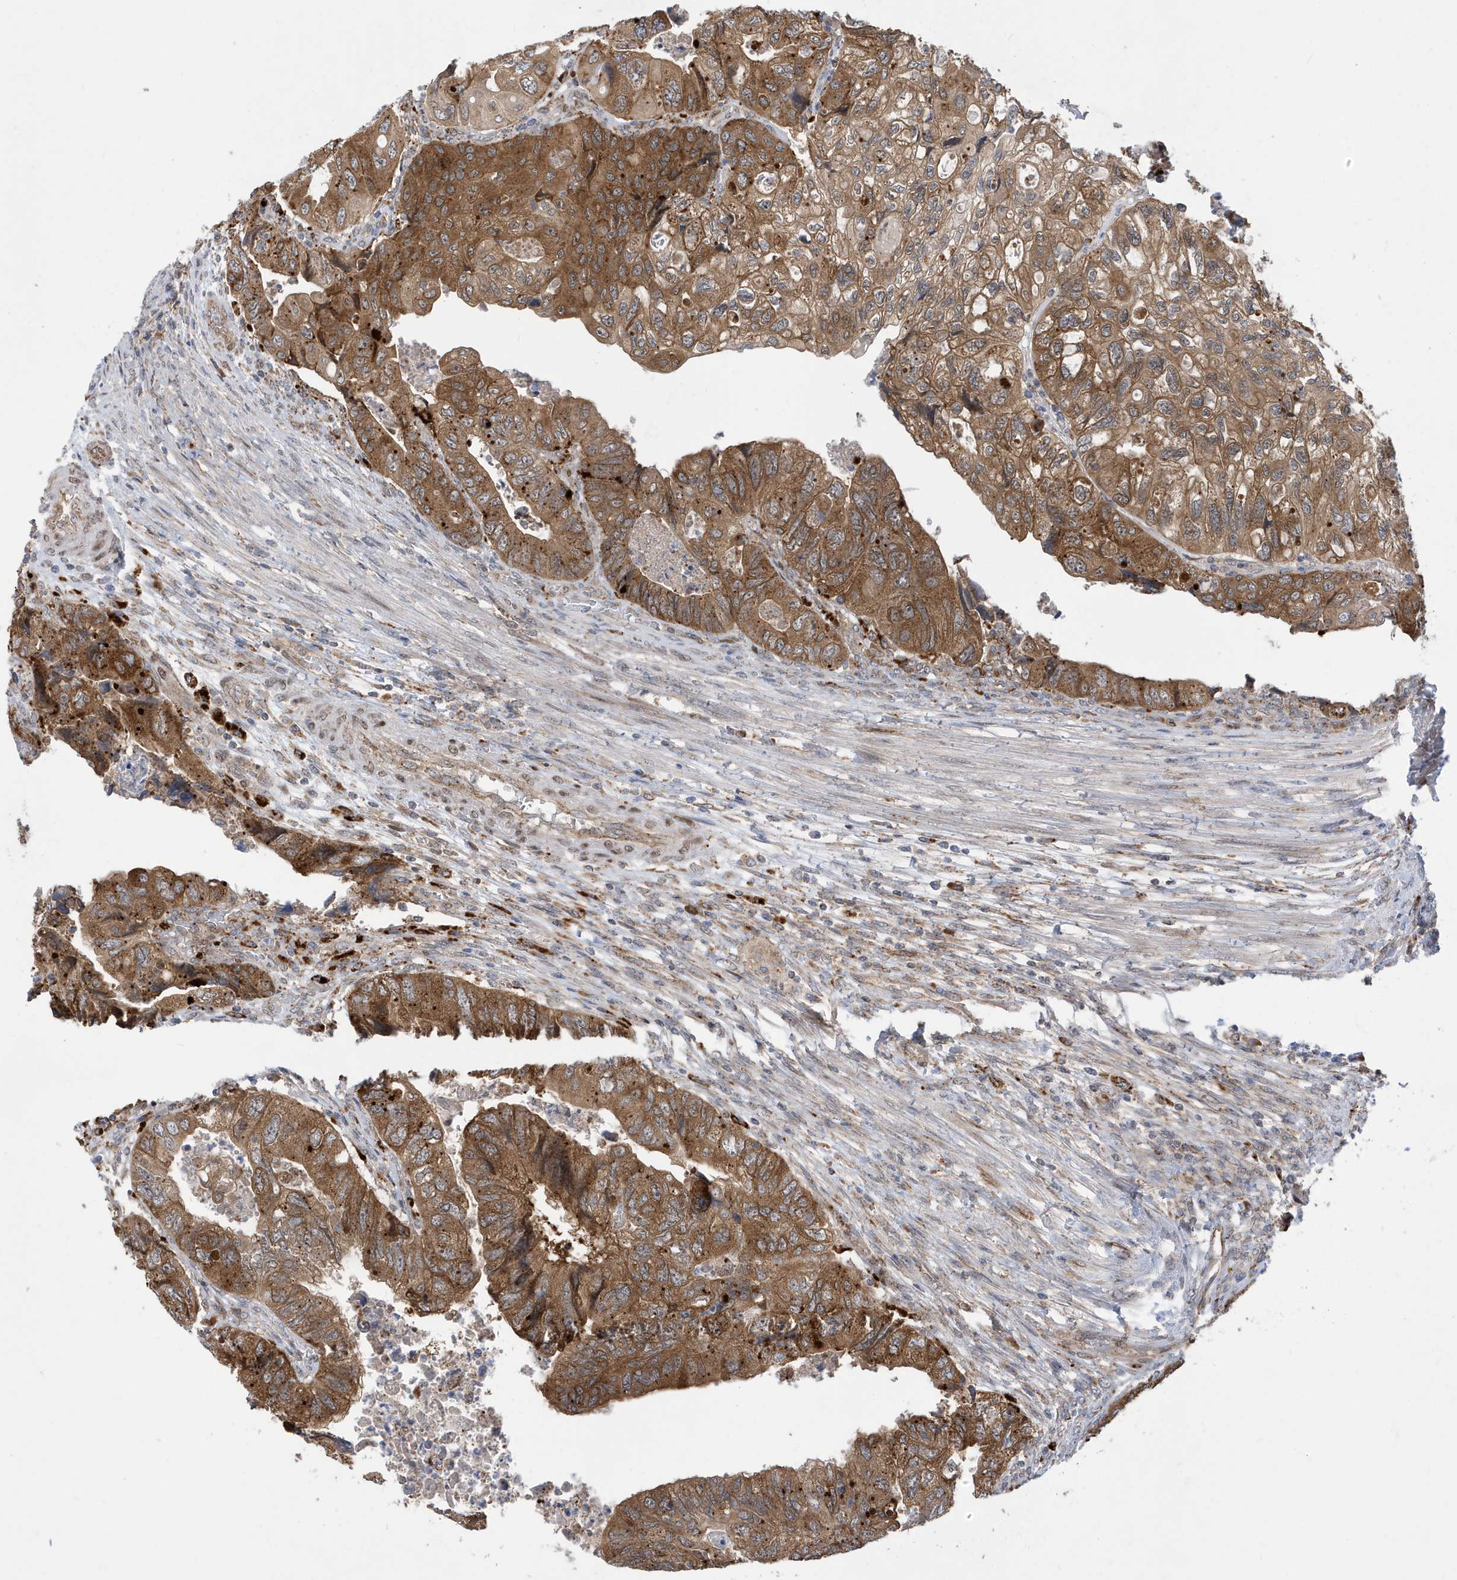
{"staining": {"intensity": "moderate", "quantity": ">75%", "location": "cytoplasmic/membranous"}, "tissue": "colorectal cancer", "cell_type": "Tumor cells", "image_type": "cancer", "snomed": [{"axis": "morphology", "description": "Adenocarcinoma, NOS"}, {"axis": "topography", "description": "Rectum"}], "caption": "An immunohistochemistry histopathology image of neoplastic tissue is shown. Protein staining in brown shows moderate cytoplasmic/membranous positivity in colorectal cancer within tumor cells.", "gene": "ZNF507", "patient": {"sex": "male", "age": 63}}